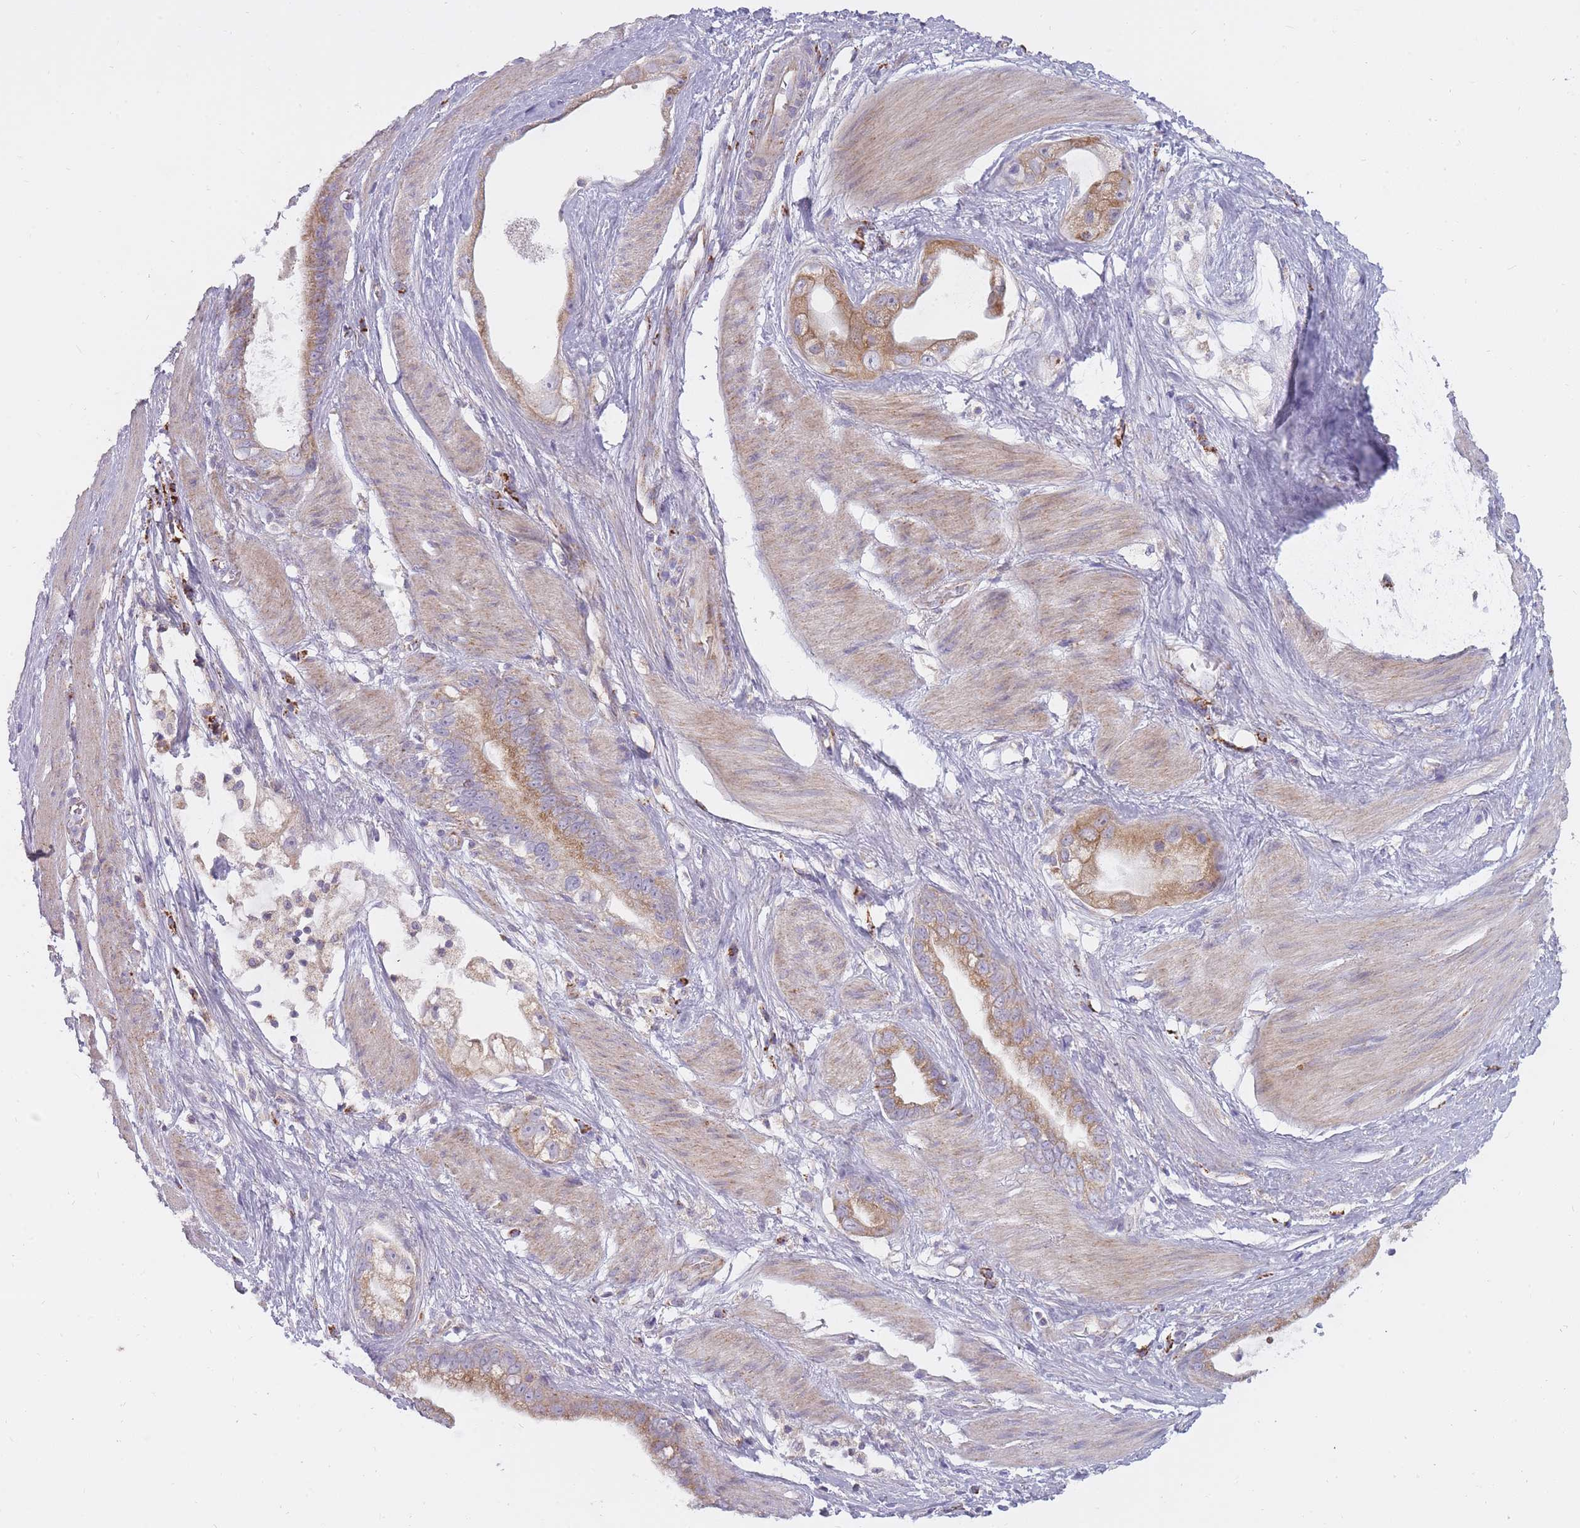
{"staining": {"intensity": "moderate", "quantity": "25%-75%", "location": "cytoplasmic/membranous"}, "tissue": "stomach cancer", "cell_type": "Tumor cells", "image_type": "cancer", "snomed": [{"axis": "morphology", "description": "Adenocarcinoma, NOS"}, {"axis": "topography", "description": "Stomach"}], "caption": "Immunohistochemical staining of human stomach cancer (adenocarcinoma) reveals medium levels of moderate cytoplasmic/membranous staining in approximately 25%-75% of tumor cells. The protein is shown in brown color, while the nuclei are stained blue.", "gene": "ALKBH4", "patient": {"sex": "male", "age": 55}}